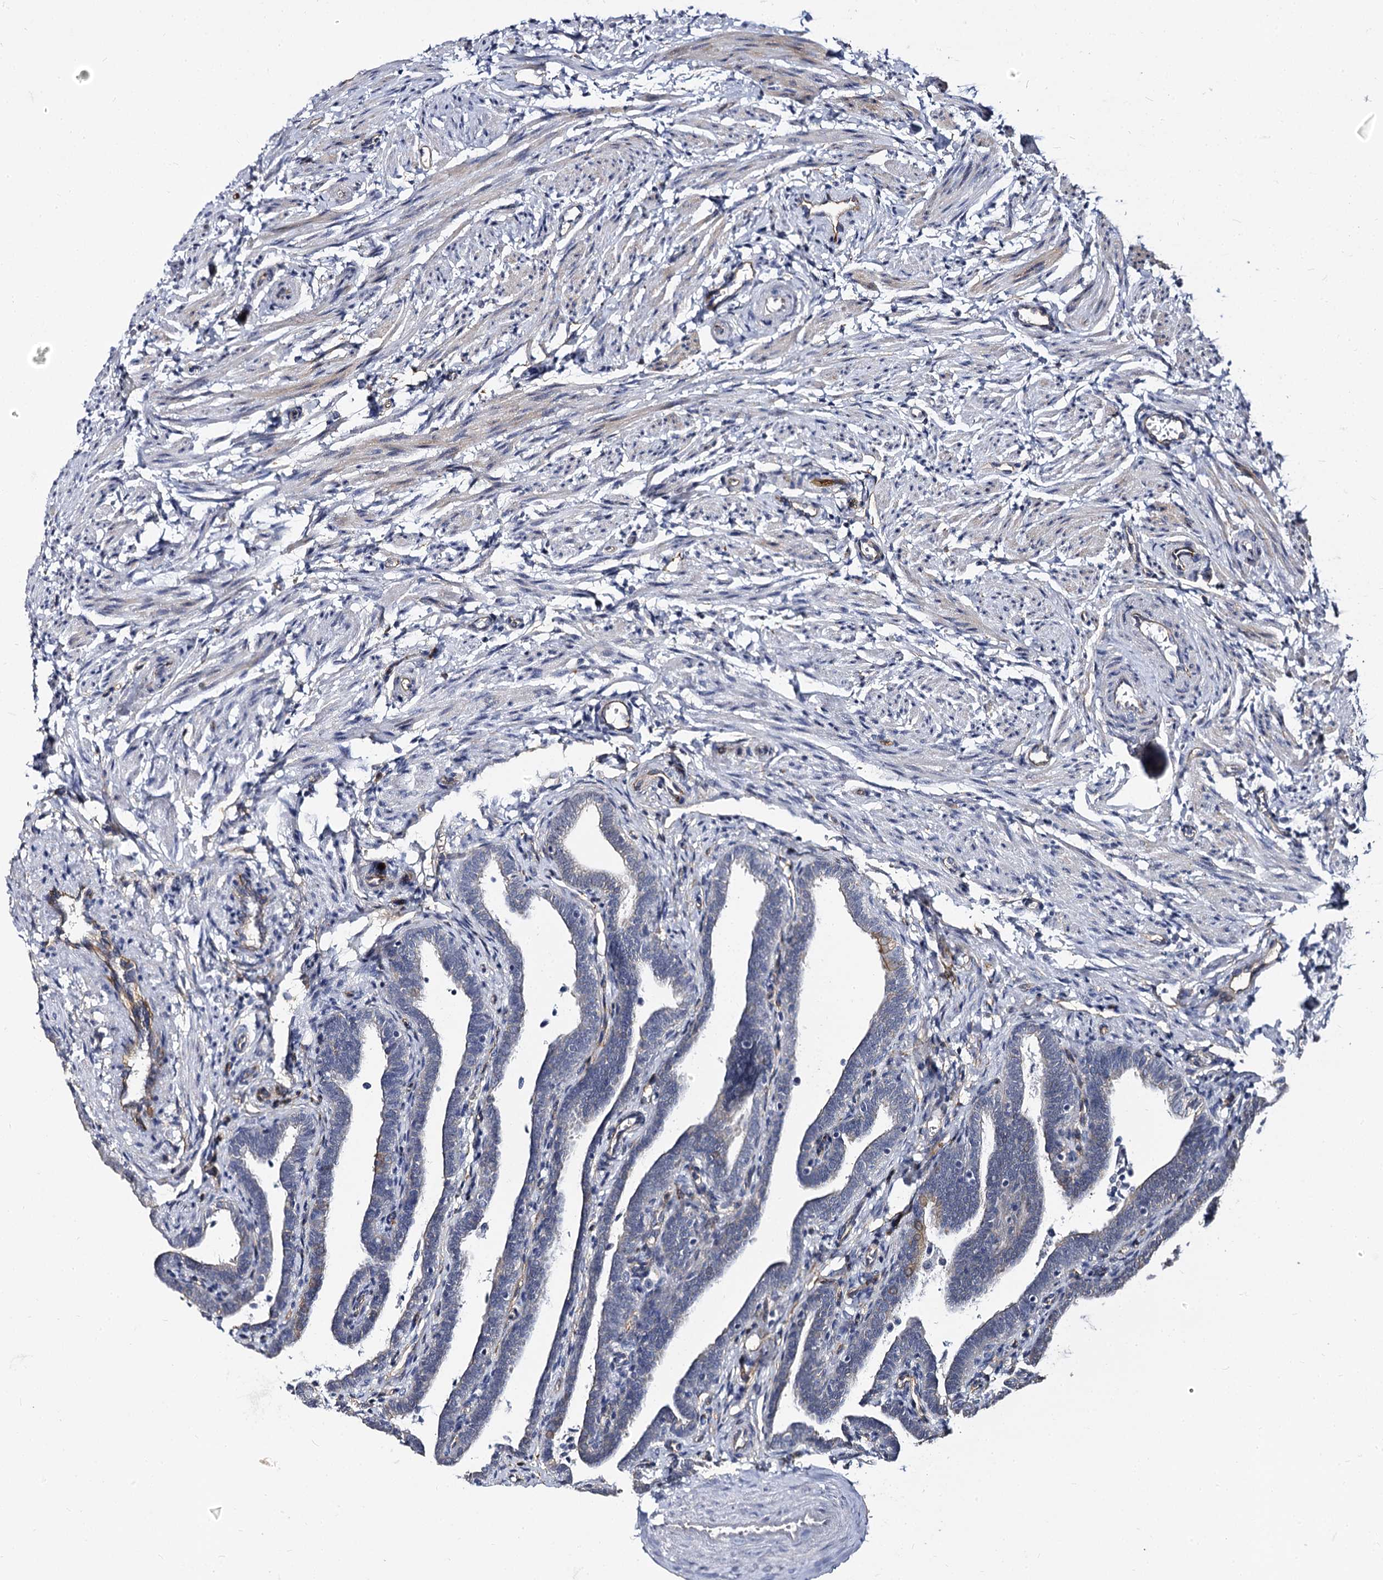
{"staining": {"intensity": "negative", "quantity": "none", "location": "none"}, "tissue": "fallopian tube", "cell_type": "Glandular cells", "image_type": "normal", "snomed": [{"axis": "morphology", "description": "Normal tissue, NOS"}, {"axis": "topography", "description": "Fallopian tube"}], "caption": "The histopathology image displays no significant expression in glandular cells of fallopian tube. (Immunohistochemistry (ihc), brightfield microscopy, high magnification).", "gene": "CBFB", "patient": {"sex": "female", "age": 36}}